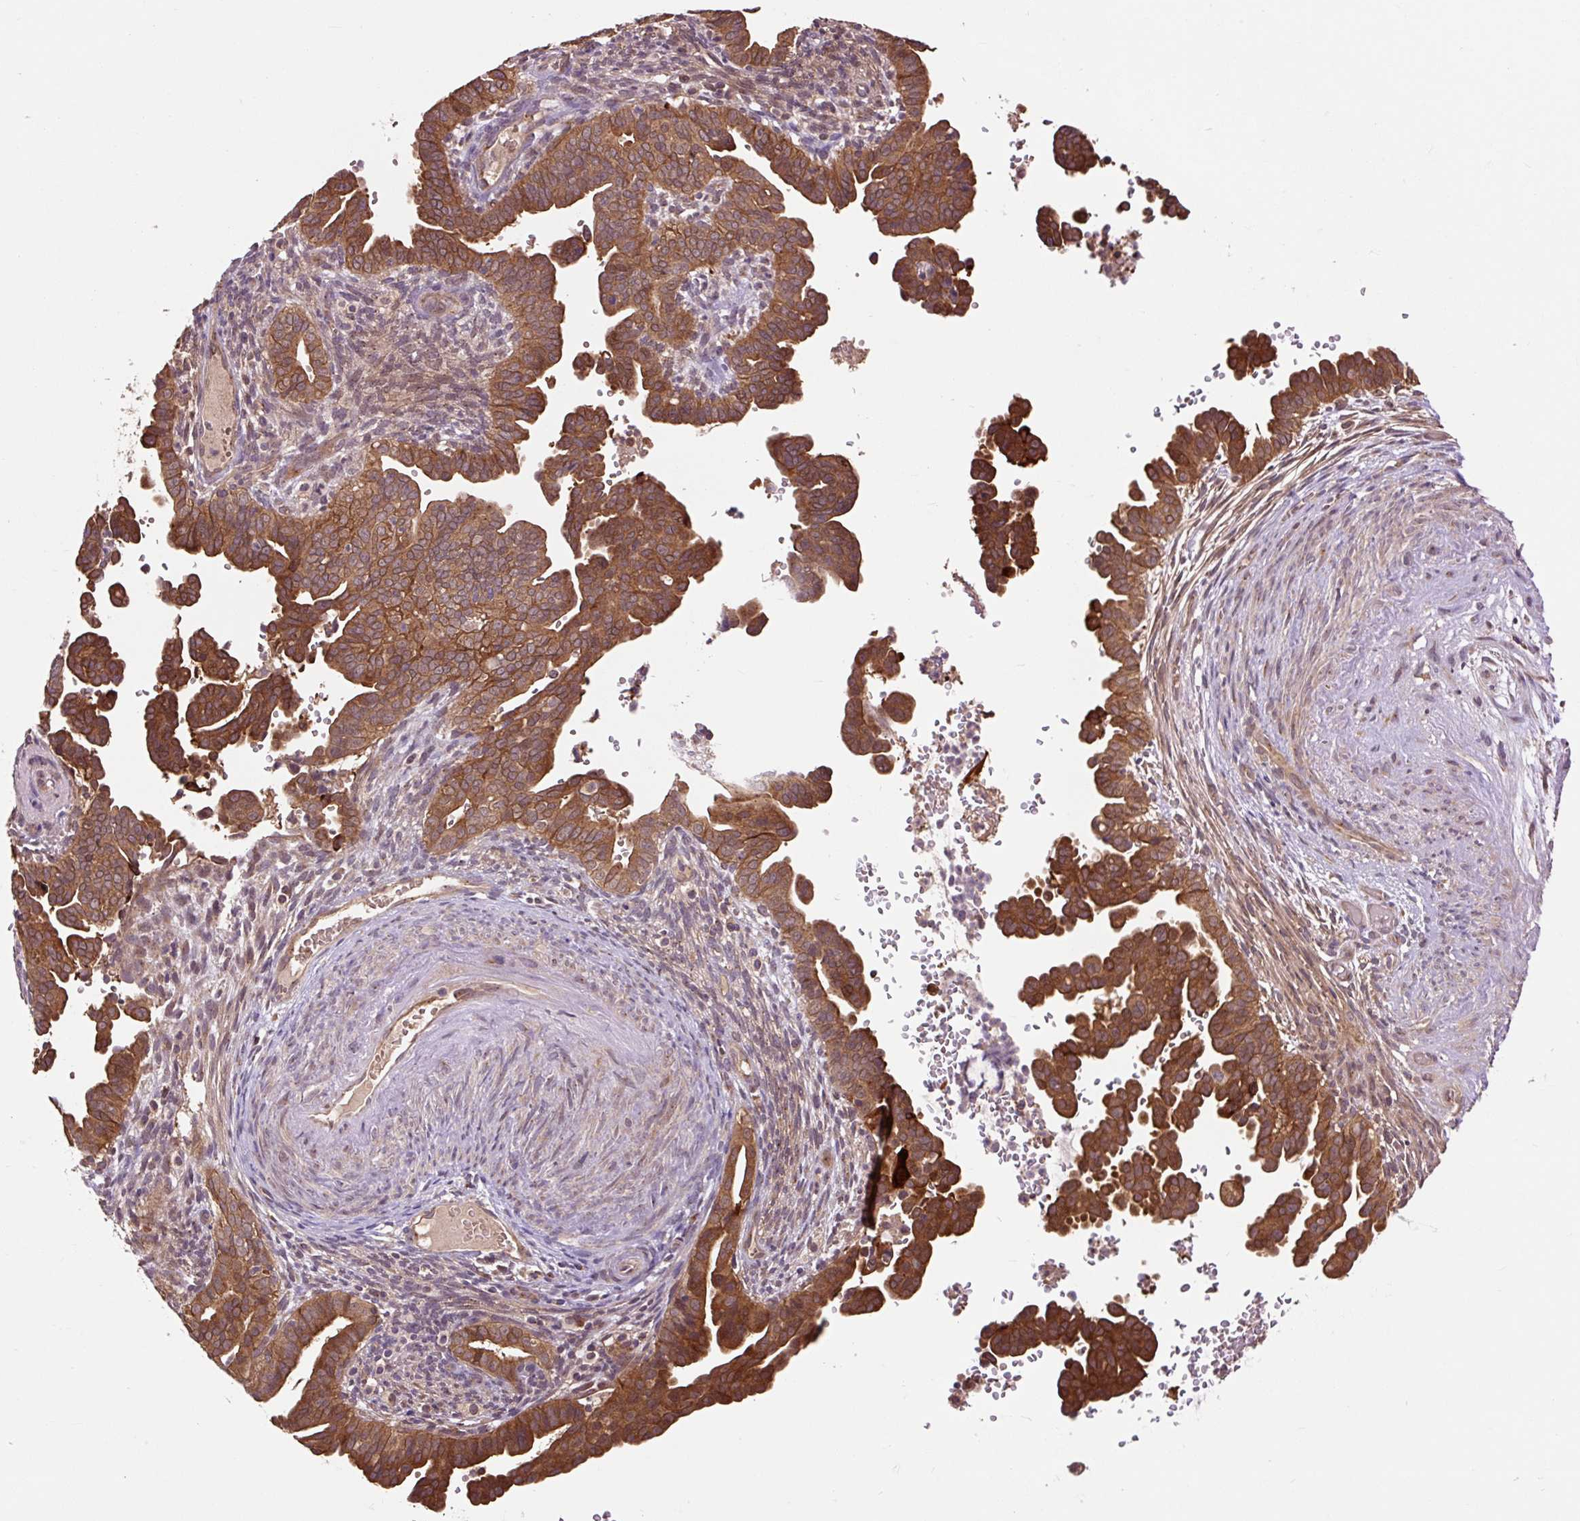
{"staining": {"intensity": "strong", "quantity": ">75%", "location": "cytoplasmic/membranous"}, "tissue": "cervical cancer", "cell_type": "Tumor cells", "image_type": "cancer", "snomed": [{"axis": "morphology", "description": "Adenocarcinoma, NOS"}, {"axis": "morphology", "description": "Adenocarcinoma, Low grade"}, {"axis": "topography", "description": "Cervix"}], "caption": "Strong cytoplasmic/membranous positivity for a protein is identified in approximately >75% of tumor cells of adenocarcinoma (cervical) using immunohistochemistry.", "gene": "MMS19", "patient": {"sex": "female", "age": 35}}